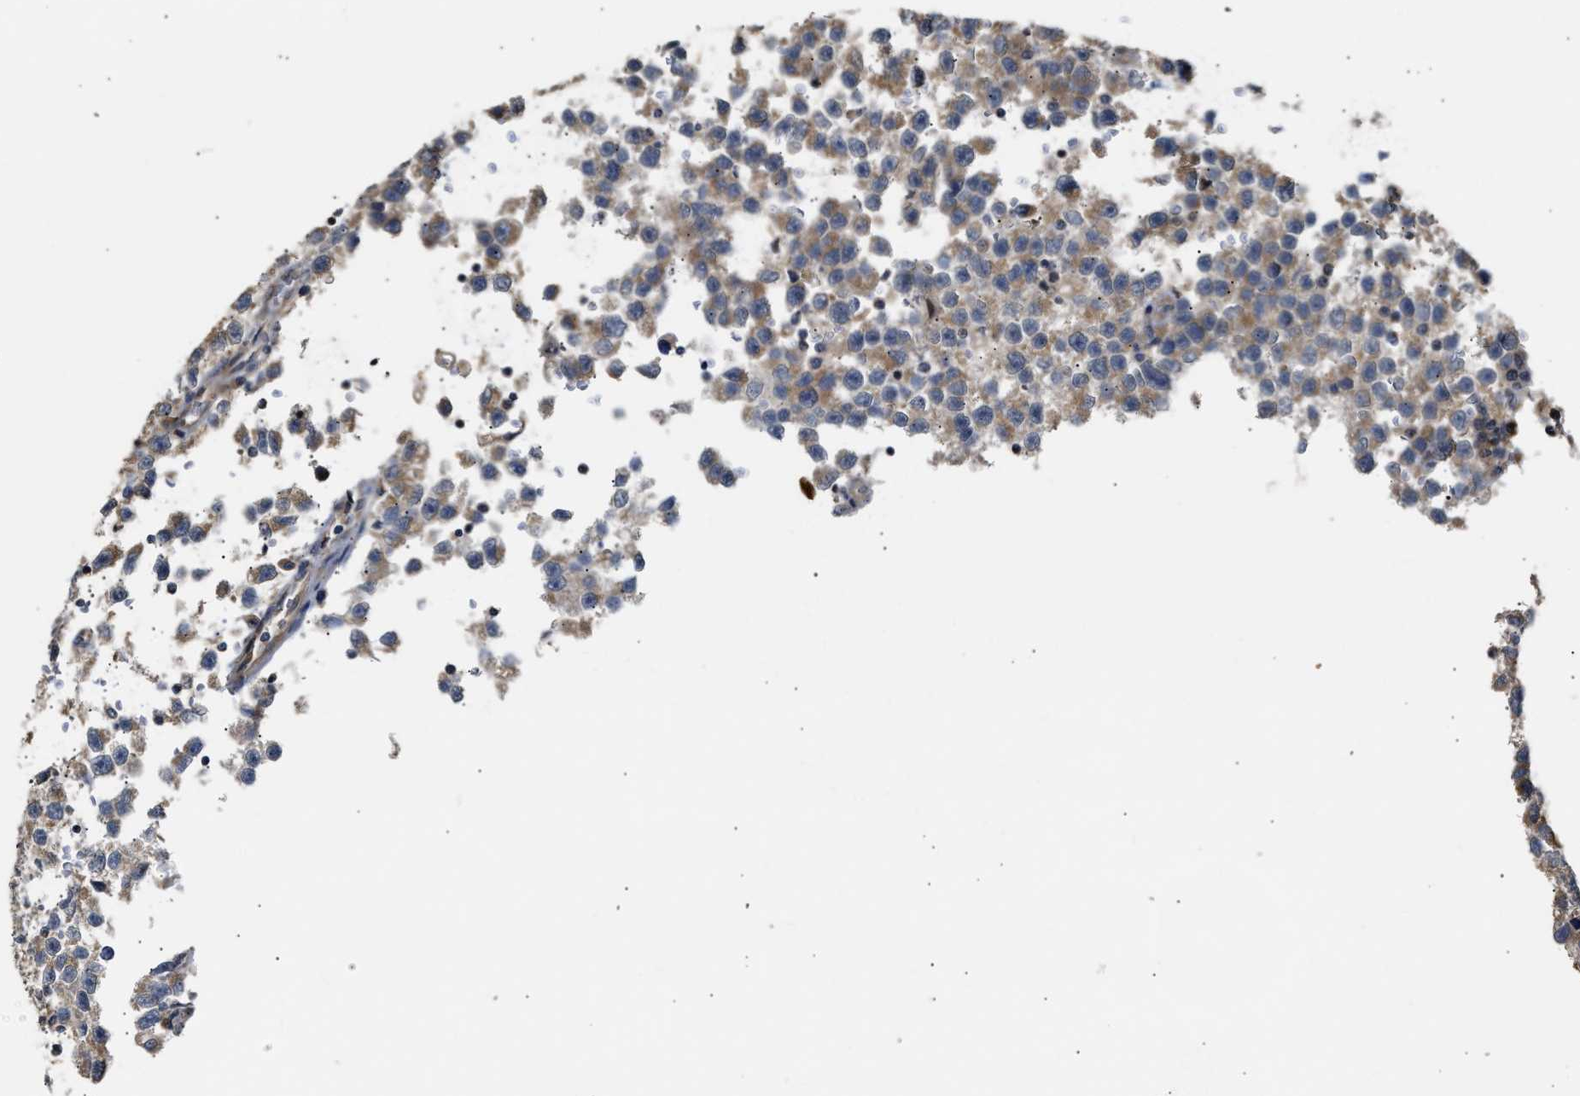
{"staining": {"intensity": "weak", "quantity": ">75%", "location": "cytoplasmic/membranous"}, "tissue": "testis cancer", "cell_type": "Tumor cells", "image_type": "cancer", "snomed": [{"axis": "morphology", "description": "Seminoma, NOS"}, {"axis": "topography", "description": "Testis"}], "caption": "Immunohistochemistry image of neoplastic tissue: testis cancer stained using immunohistochemistry reveals low levels of weak protein expression localized specifically in the cytoplasmic/membranous of tumor cells, appearing as a cytoplasmic/membranous brown color.", "gene": "EXTL2", "patient": {"sex": "male", "age": 33}}